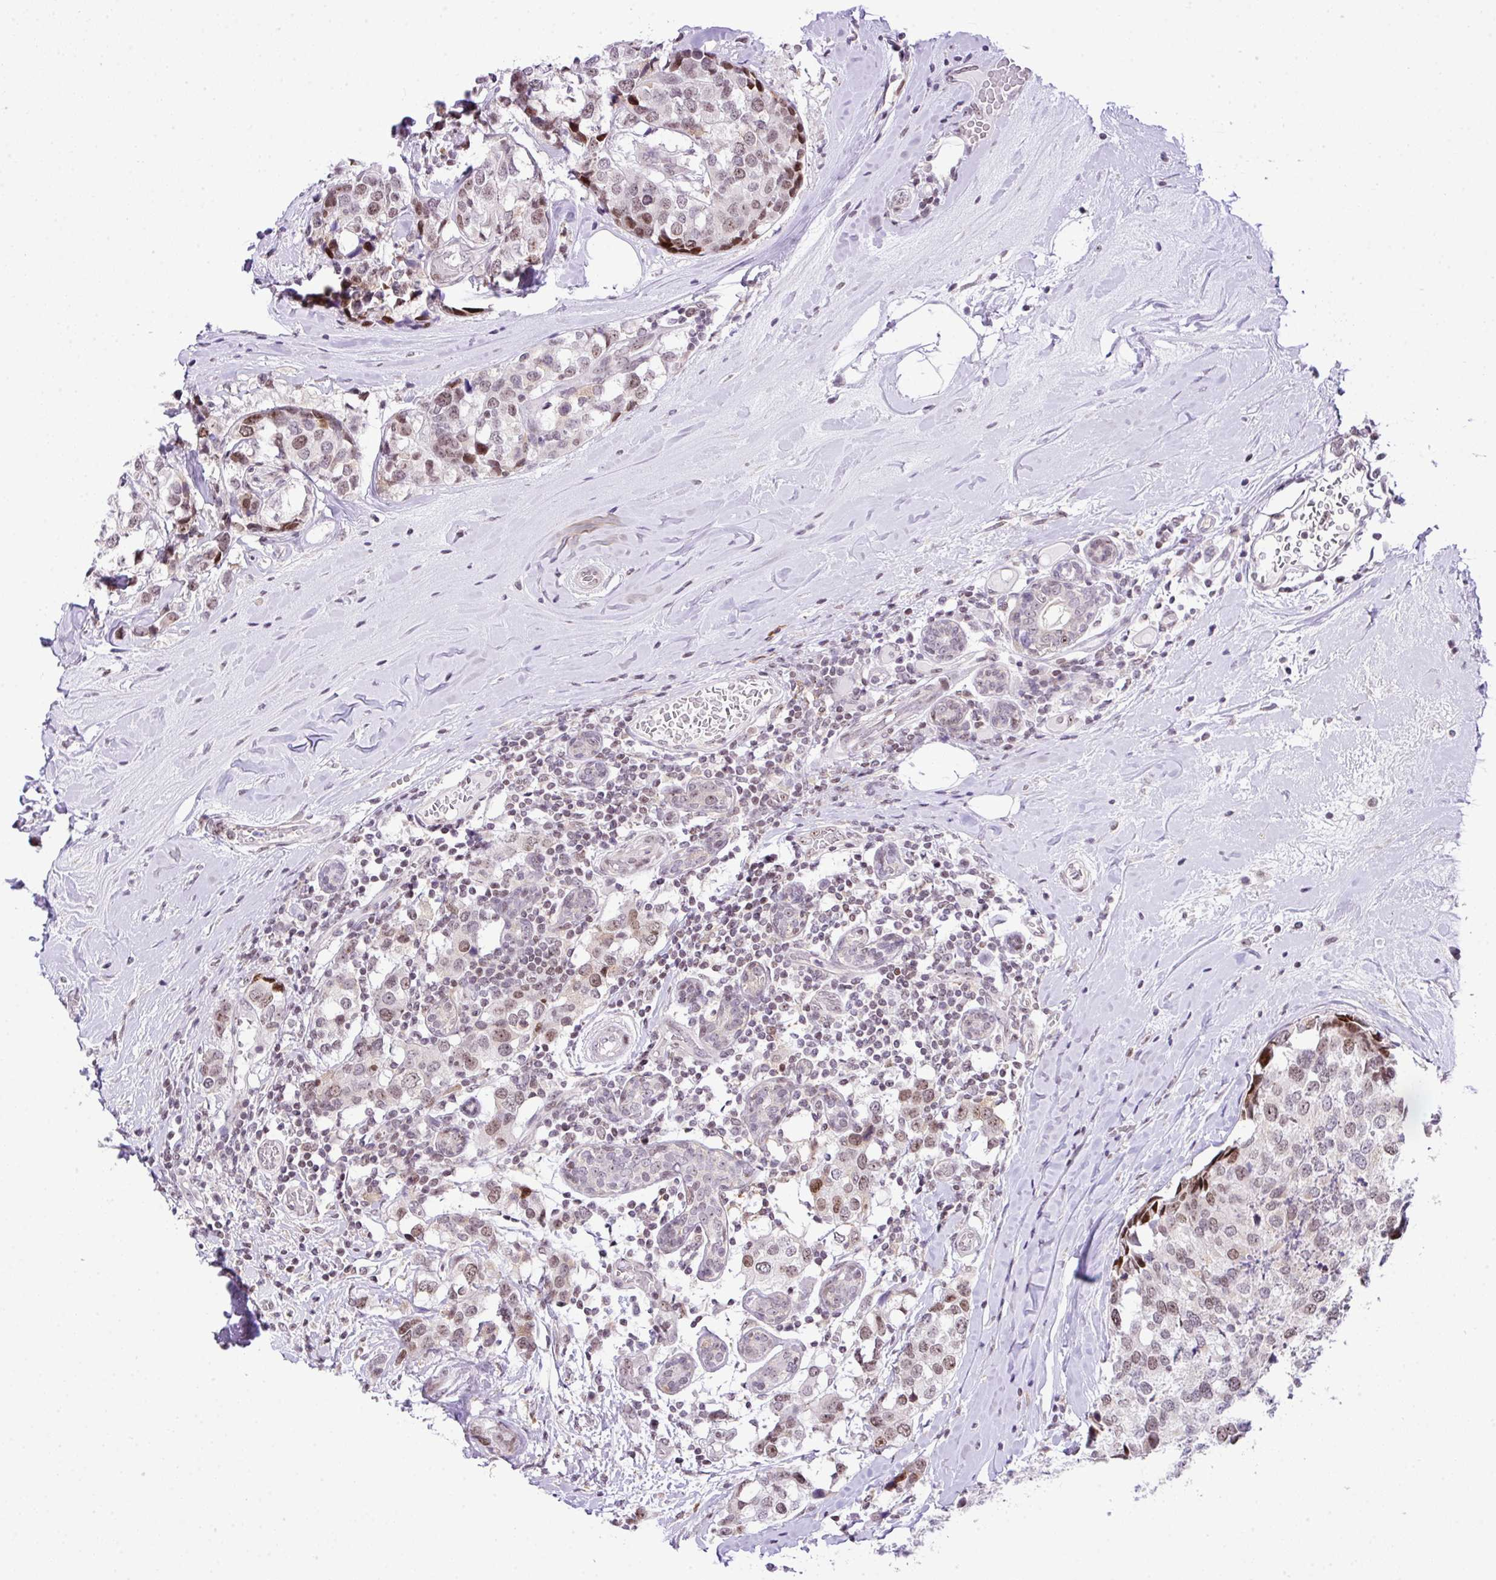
{"staining": {"intensity": "moderate", "quantity": "25%-75%", "location": "nuclear"}, "tissue": "breast cancer", "cell_type": "Tumor cells", "image_type": "cancer", "snomed": [{"axis": "morphology", "description": "Lobular carcinoma"}, {"axis": "topography", "description": "Breast"}], "caption": "Breast lobular carcinoma stained for a protein shows moderate nuclear positivity in tumor cells.", "gene": "CCDC137", "patient": {"sex": "female", "age": 59}}